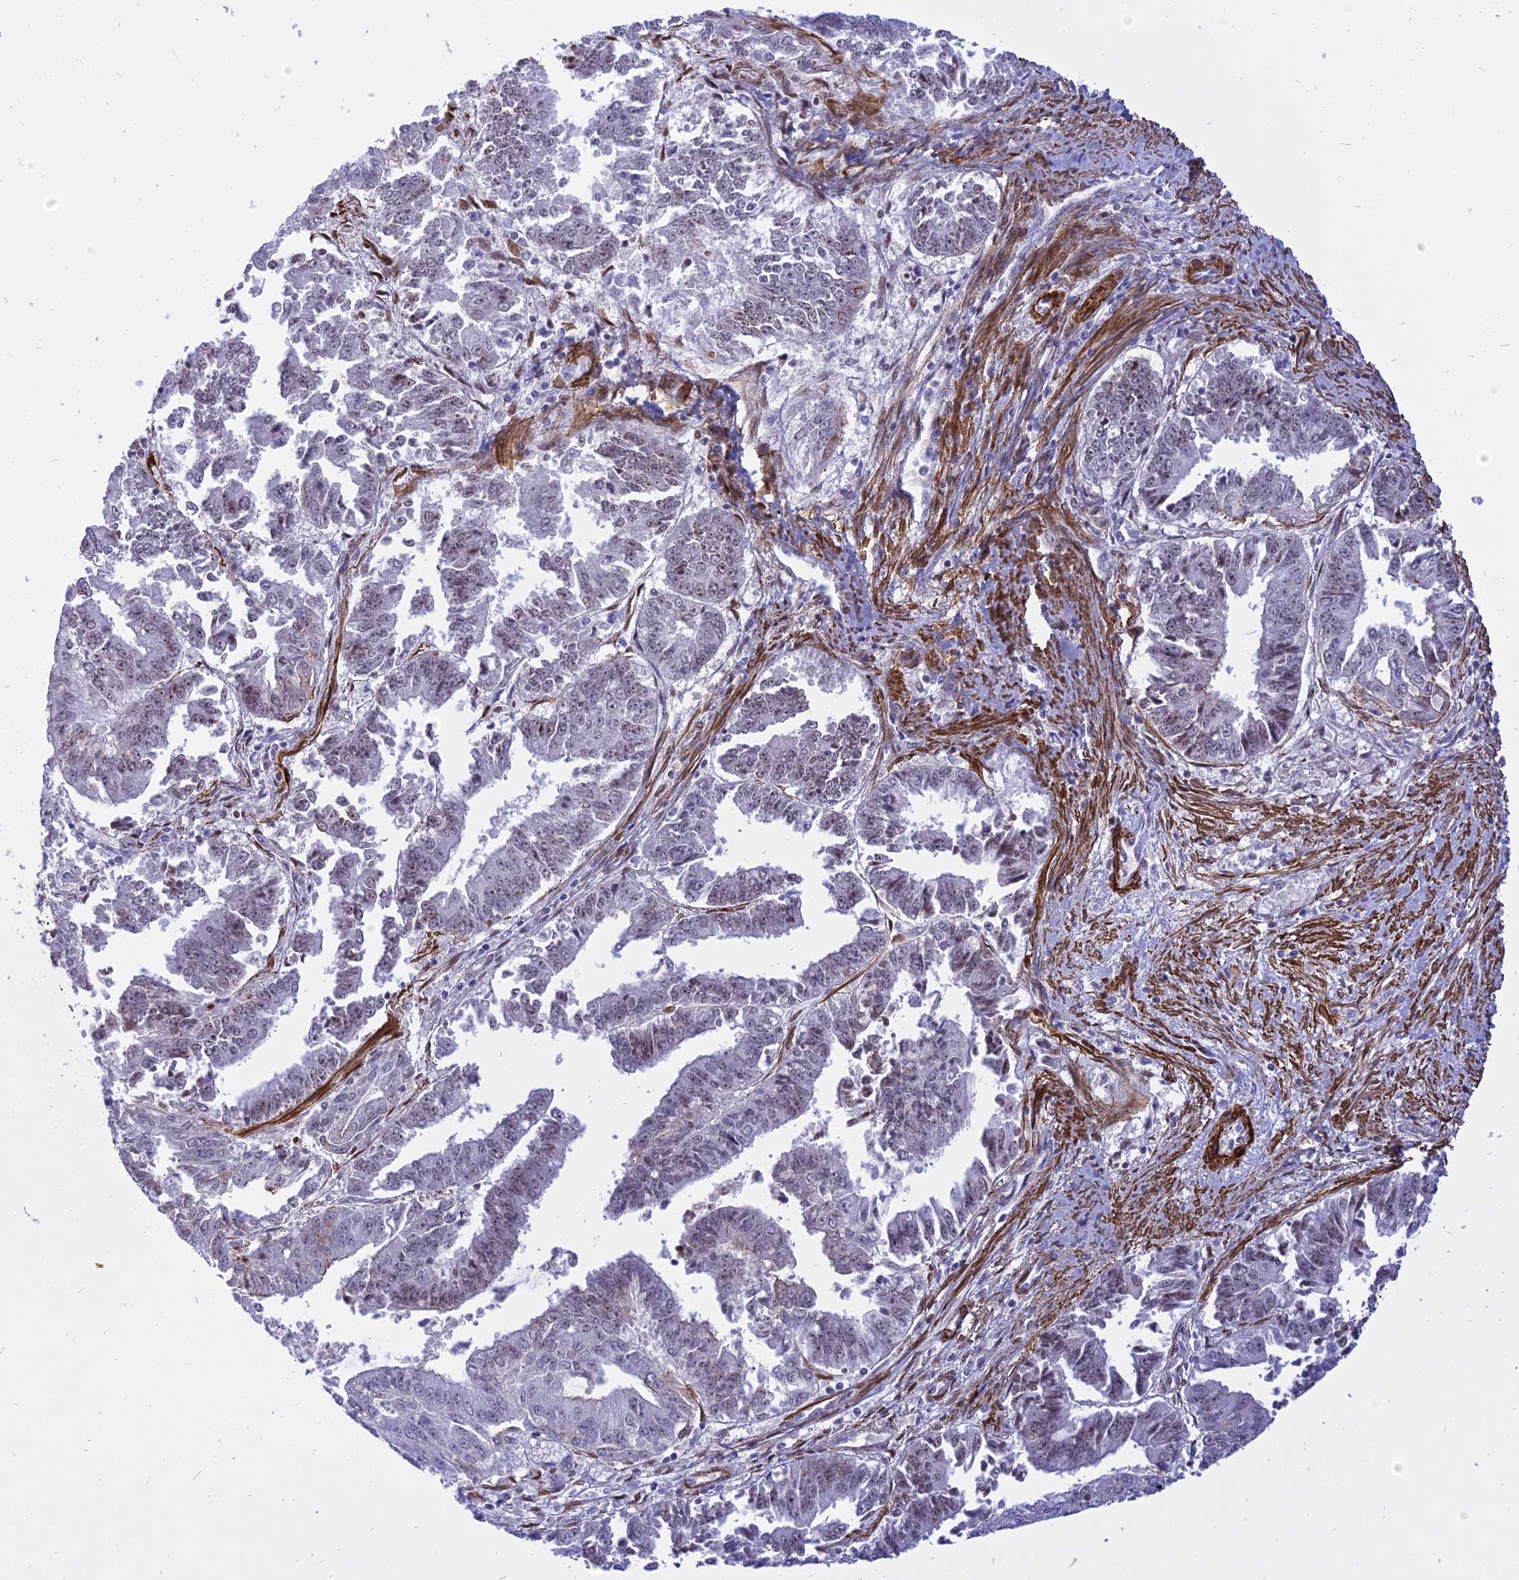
{"staining": {"intensity": "weak", "quantity": "25%-75%", "location": "nuclear"}, "tissue": "endometrial cancer", "cell_type": "Tumor cells", "image_type": "cancer", "snomed": [{"axis": "morphology", "description": "Adenocarcinoma, NOS"}, {"axis": "topography", "description": "Endometrium"}], "caption": "Immunohistochemistry (IHC) histopathology image of neoplastic tissue: endometrial cancer stained using IHC demonstrates low levels of weak protein expression localized specifically in the nuclear of tumor cells, appearing as a nuclear brown color.", "gene": "CENPV", "patient": {"sex": "female", "age": 73}}